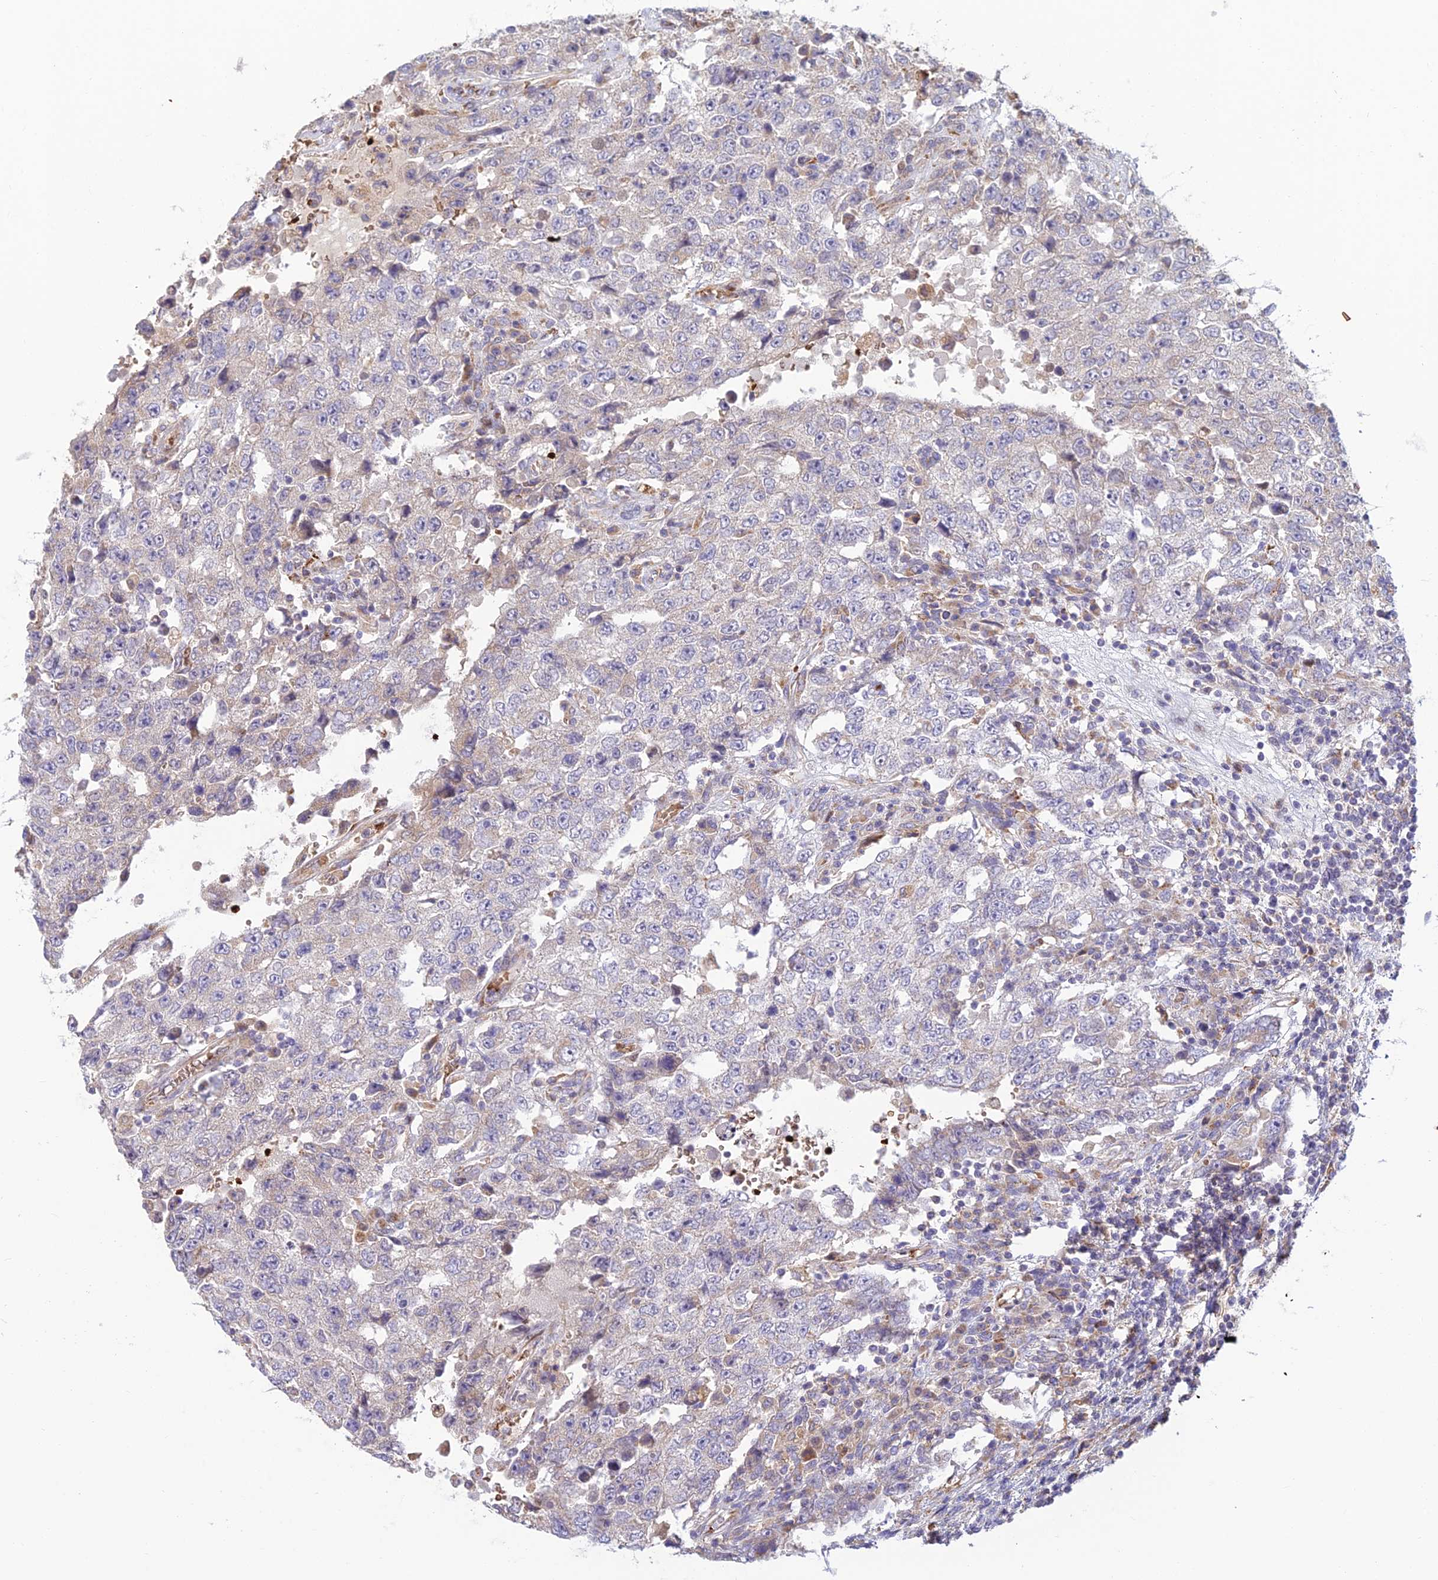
{"staining": {"intensity": "negative", "quantity": "none", "location": "none"}, "tissue": "testis cancer", "cell_type": "Tumor cells", "image_type": "cancer", "snomed": [{"axis": "morphology", "description": "Carcinoma, Embryonal, NOS"}, {"axis": "topography", "description": "Testis"}], "caption": "The image exhibits no significant staining in tumor cells of testis cancer (embryonal carcinoma).", "gene": "UFSP2", "patient": {"sex": "male", "age": 26}}